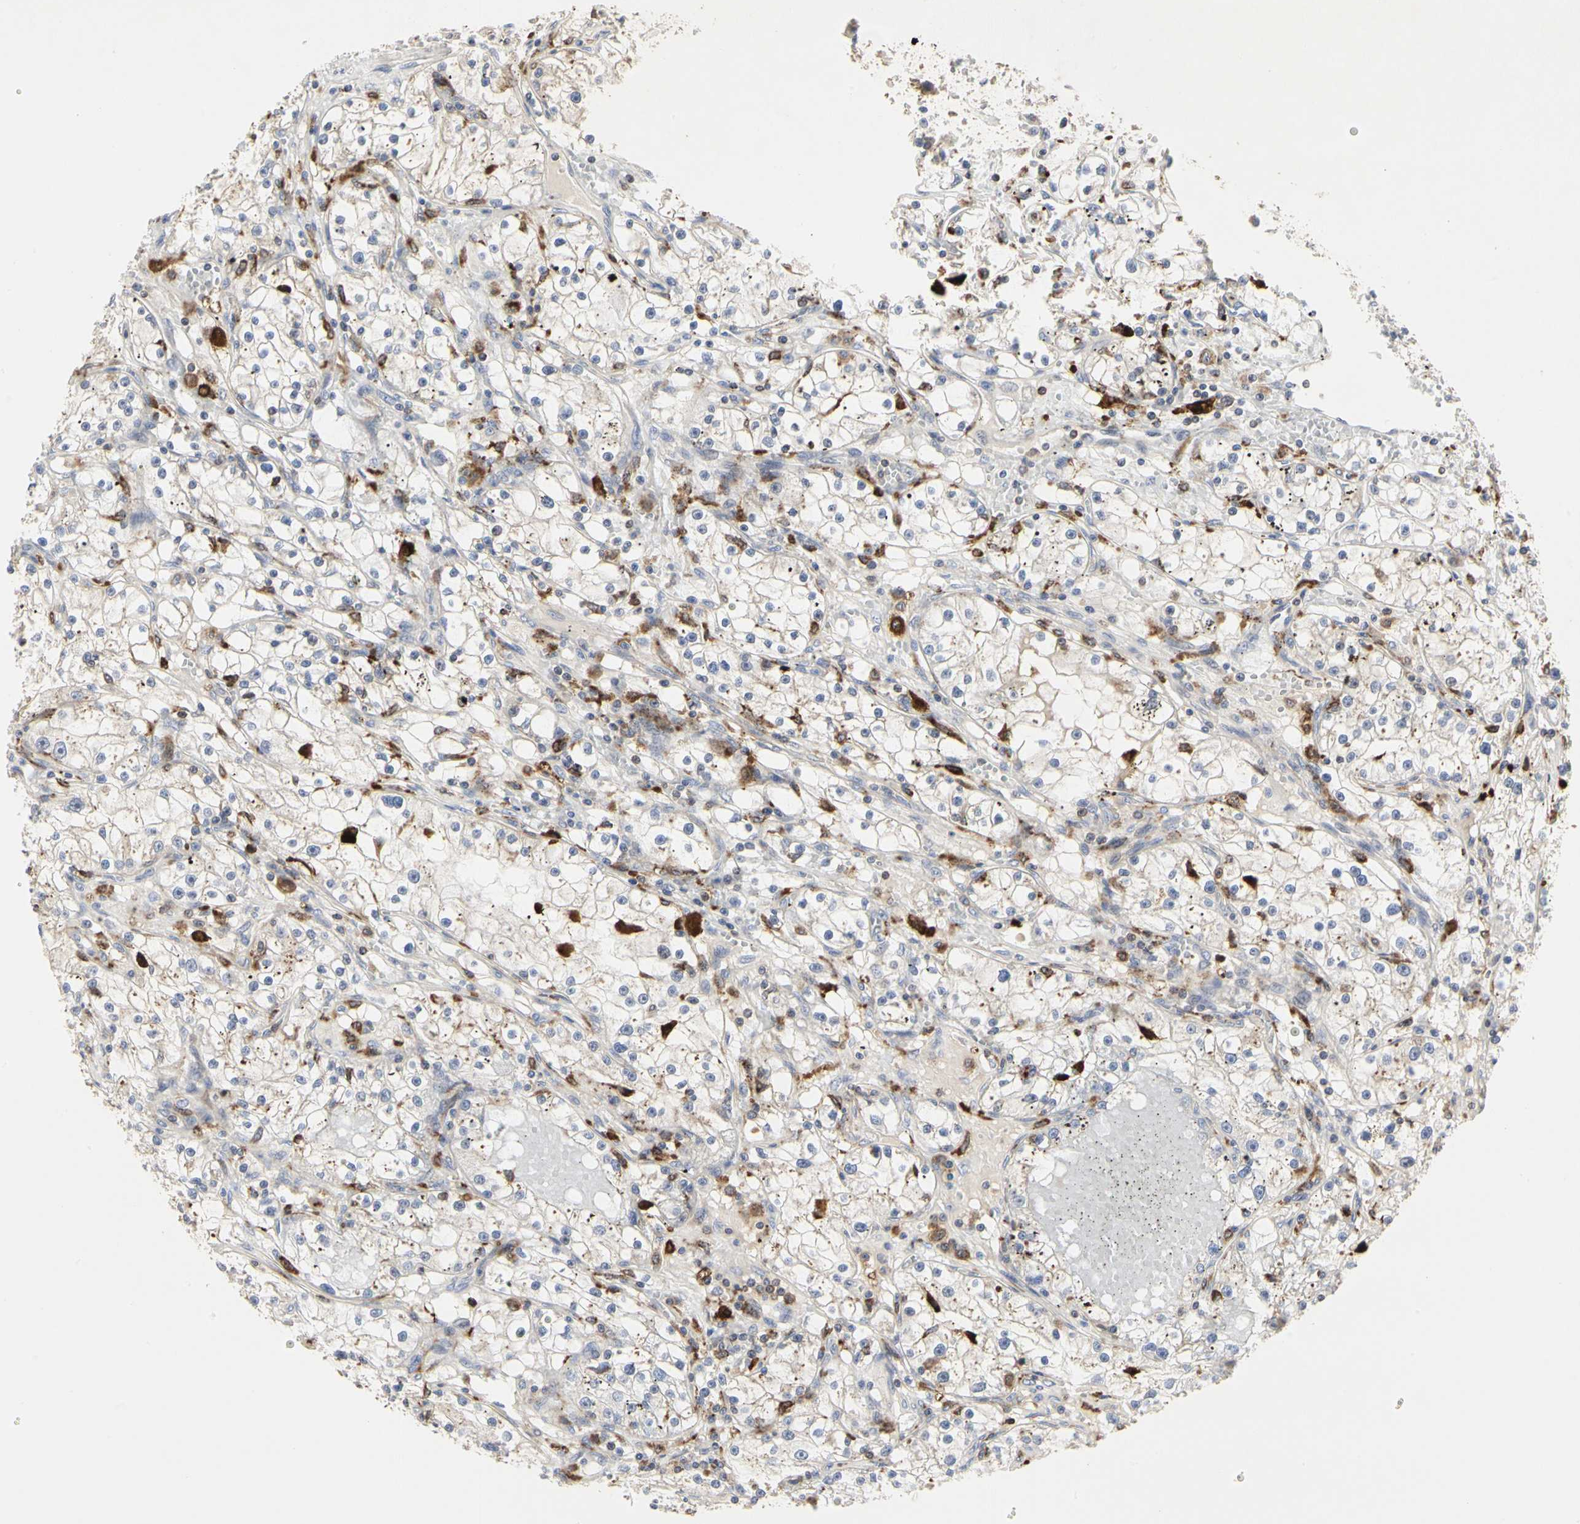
{"staining": {"intensity": "negative", "quantity": "none", "location": "none"}, "tissue": "renal cancer", "cell_type": "Tumor cells", "image_type": "cancer", "snomed": [{"axis": "morphology", "description": "Adenocarcinoma, NOS"}, {"axis": "topography", "description": "Kidney"}], "caption": "High power microscopy photomicrograph of an IHC histopathology image of renal adenocarcinoma, revealing no significant positivity in tumor cells. (DAB IHC with hematoxylin counter stain).", "gene": "NAPG", "patient": {"sex": "male", "age": 56}}